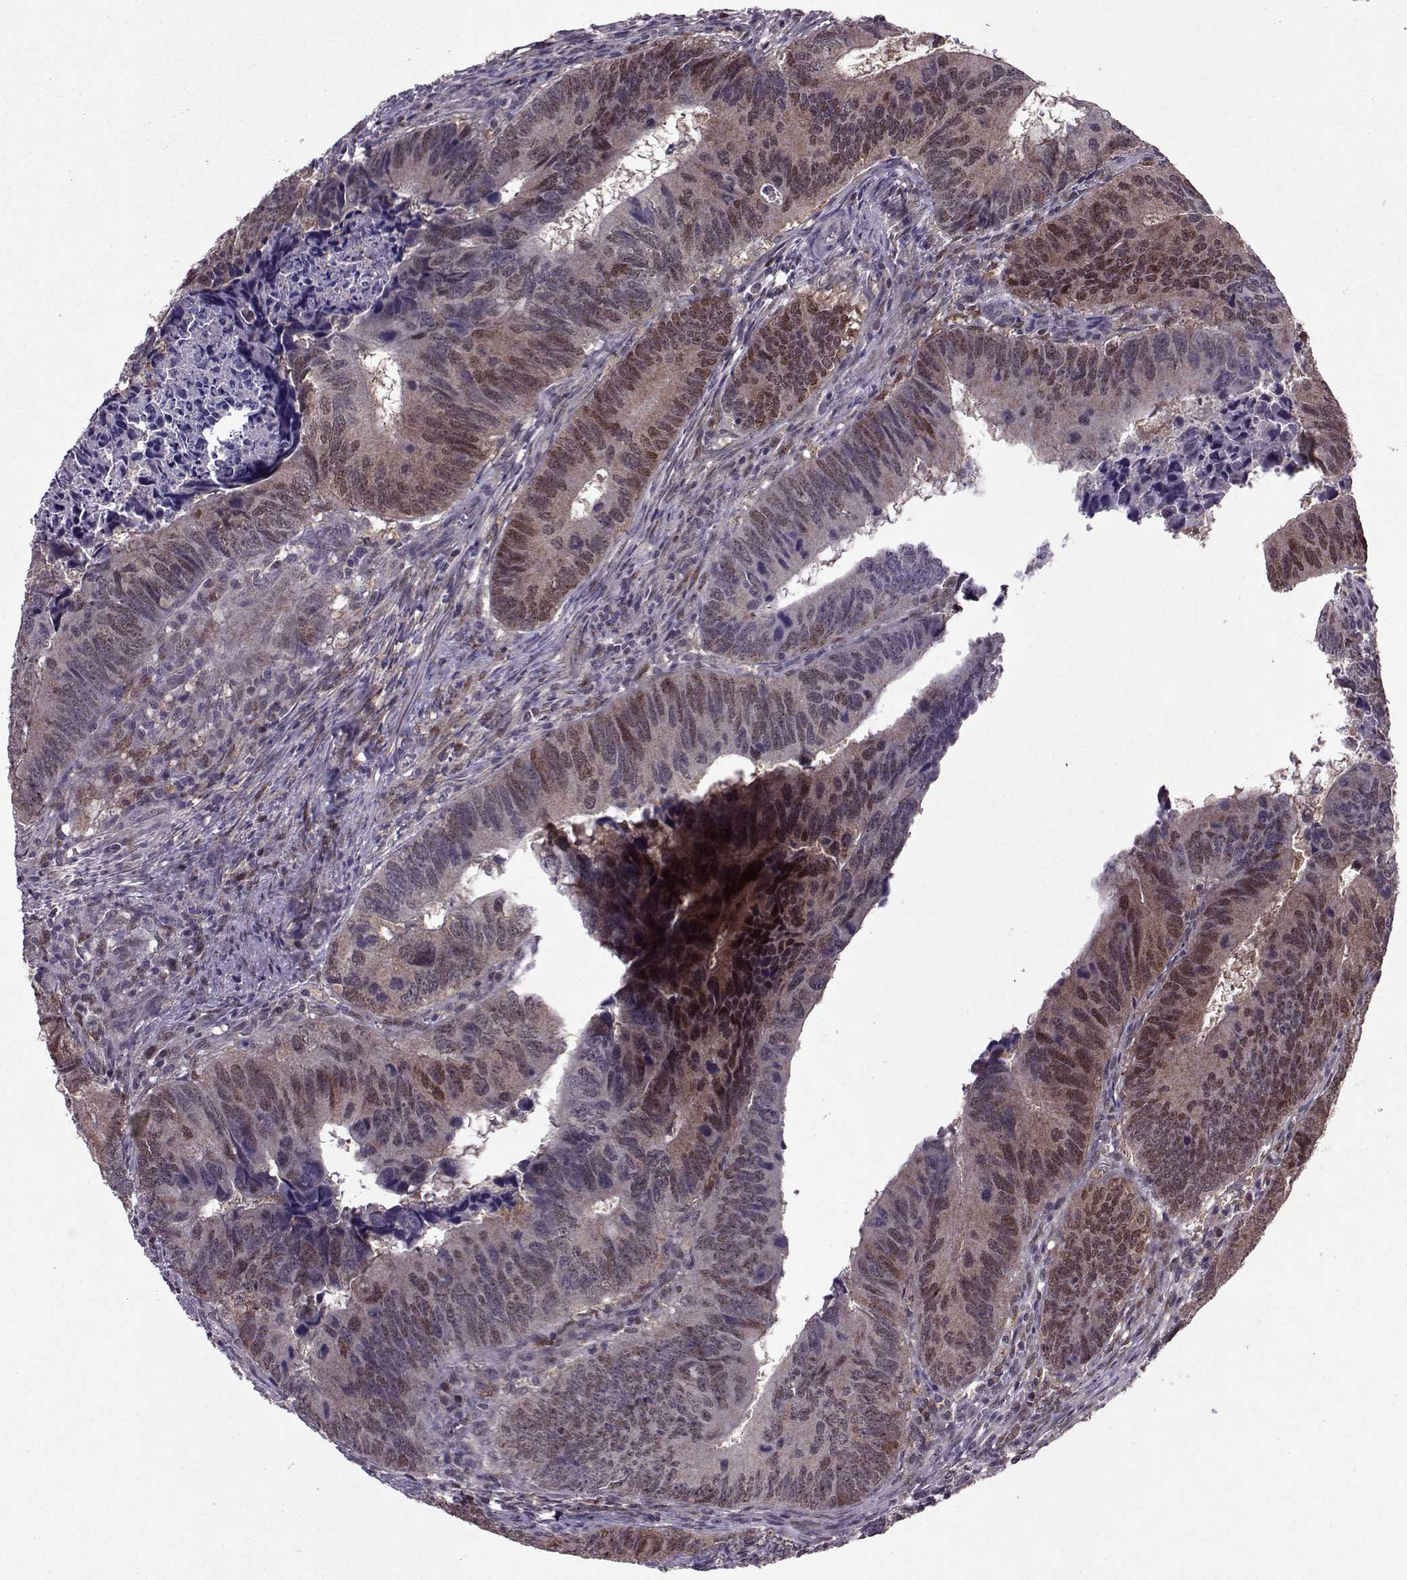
{"staining": {"intensity": "weak", "quantity": "25%-75%", "location": "cytoplasmic/membranous,nuclear"}, "tissue": "colorectal cancer", "cell_type": "Tumor cells", "image_type": "cancer", "snomed": [{"axis": "morphology", "description": "Adenocarcinoma, NOS"}, {"axis": "topography", "description": "Colon"}], "caption": "Immunohistochemical staining of human colorectal cancer (adenocarcinoma) exhibits low levels of weak cytoplasmic/membranous and nuclear expression in approximately 25%-75% of tumor cells. (DAB (3,3'-diaminobenzidine) = brown stain, brightfield microscopy at high magnification).", "gene": "CDK4", "patient": {"sex": "female", "age": 82}}